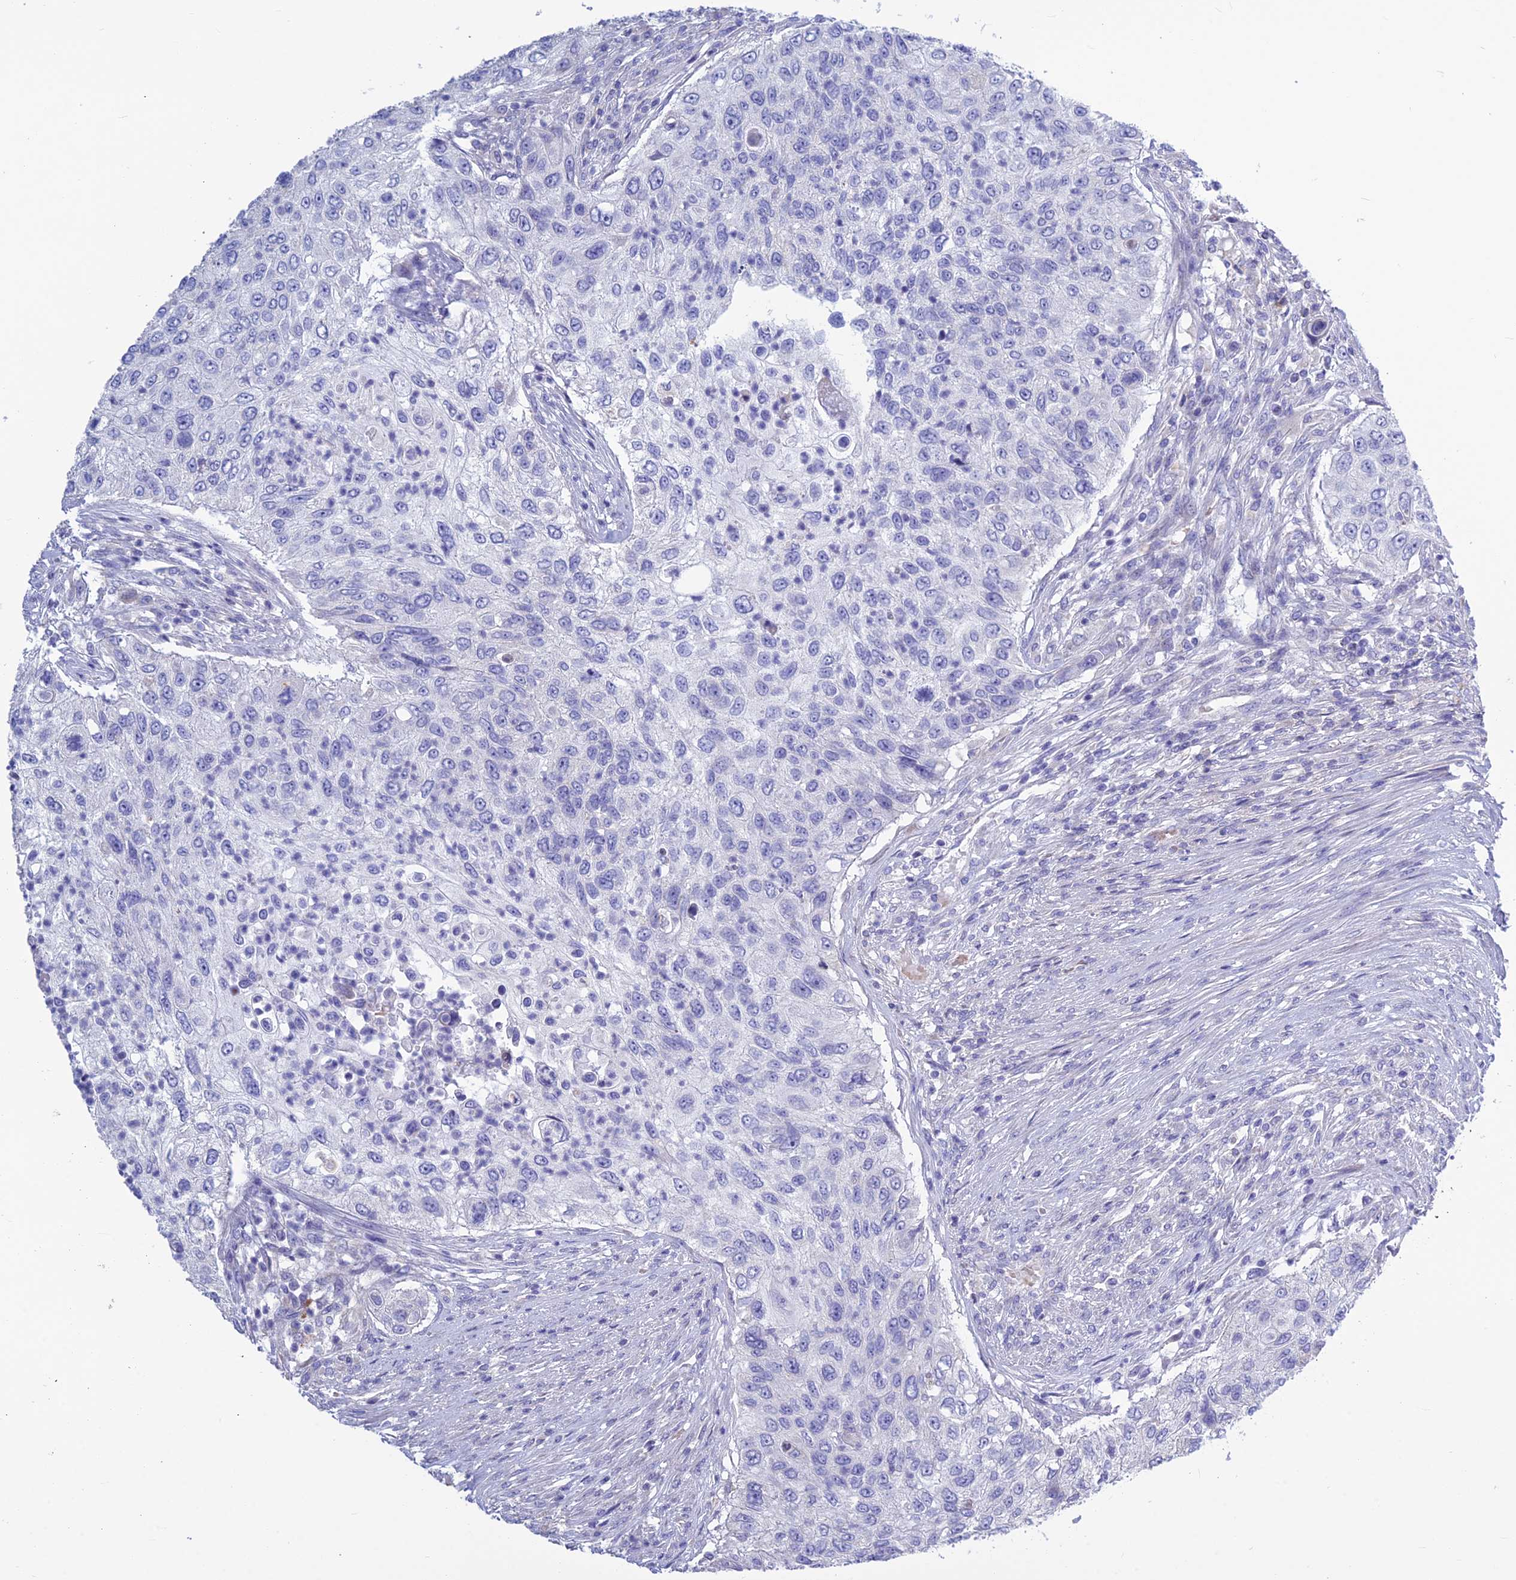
{"staining": {"intensity": "negative", "quantity": "none", "location": "none"}, "tissue": "urothelial cancer", "cell_type": "Tumor cells", "image_type": "cancer", "snomed": [{"axis": "morphology", "description": "Urothelial carcinoma, High grade"}, {"axis": "topography", "description": "Urinary bladder"}], "caption": "This image is of high-grade urothelial carcinoma stained with immunohistochemistry (IHC) to label a protein in brown with the nuclei are counter-stained blue. There is no expression in tumor cells. (IHC, brightfield microscopy, high magnification).", "gene": "BHMT2", "patient": {"sex": "female", "age": 60}}